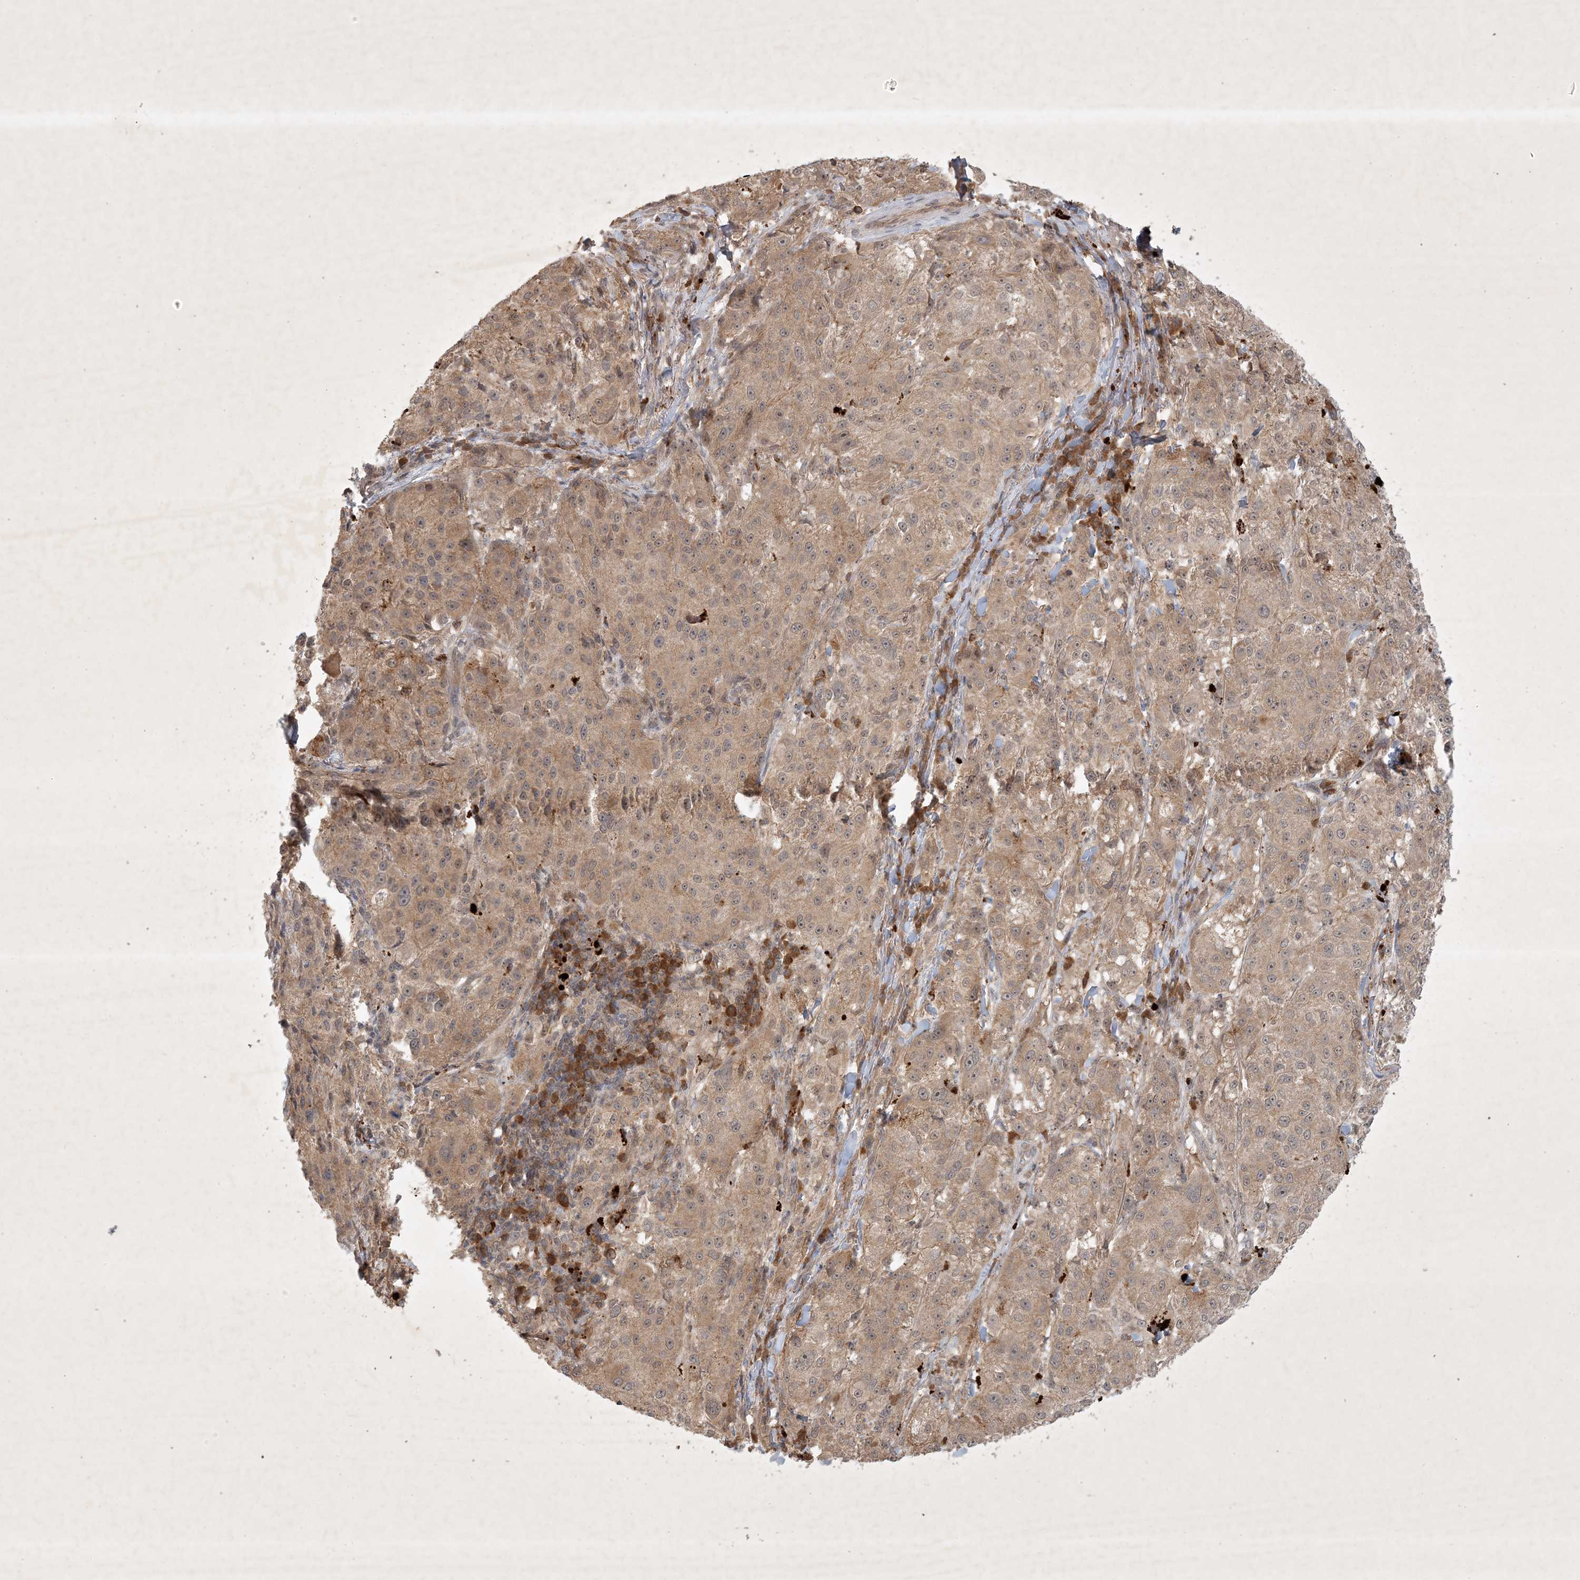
{"staining": {"intensity": "weak", "quantity": ">75%", "location": "cytoplasmic/membranous"}, "tissue": "melanoma", "cell_type": "Tumor cells", "image_type": "cancer", "snomed": [{"axis": "morphology", "description": "Necrosis, NOS"}, {"axis": "morphology", "description": "Malignant melanoma, NOS"}, {"axis": "topography", "description": "Skin"}], "caption": "IHC of human melanoma reveals low levels of weak cytoplasmic/membranous staining in about >75% of tumor cells. The protein of interest is stained brown, and the nuclei are stained in blue (DAB IHC with brightfield microscopy, high magnification).", "gene": "ZCCHC4", "patient": {"sex": "female", "age": 87}}